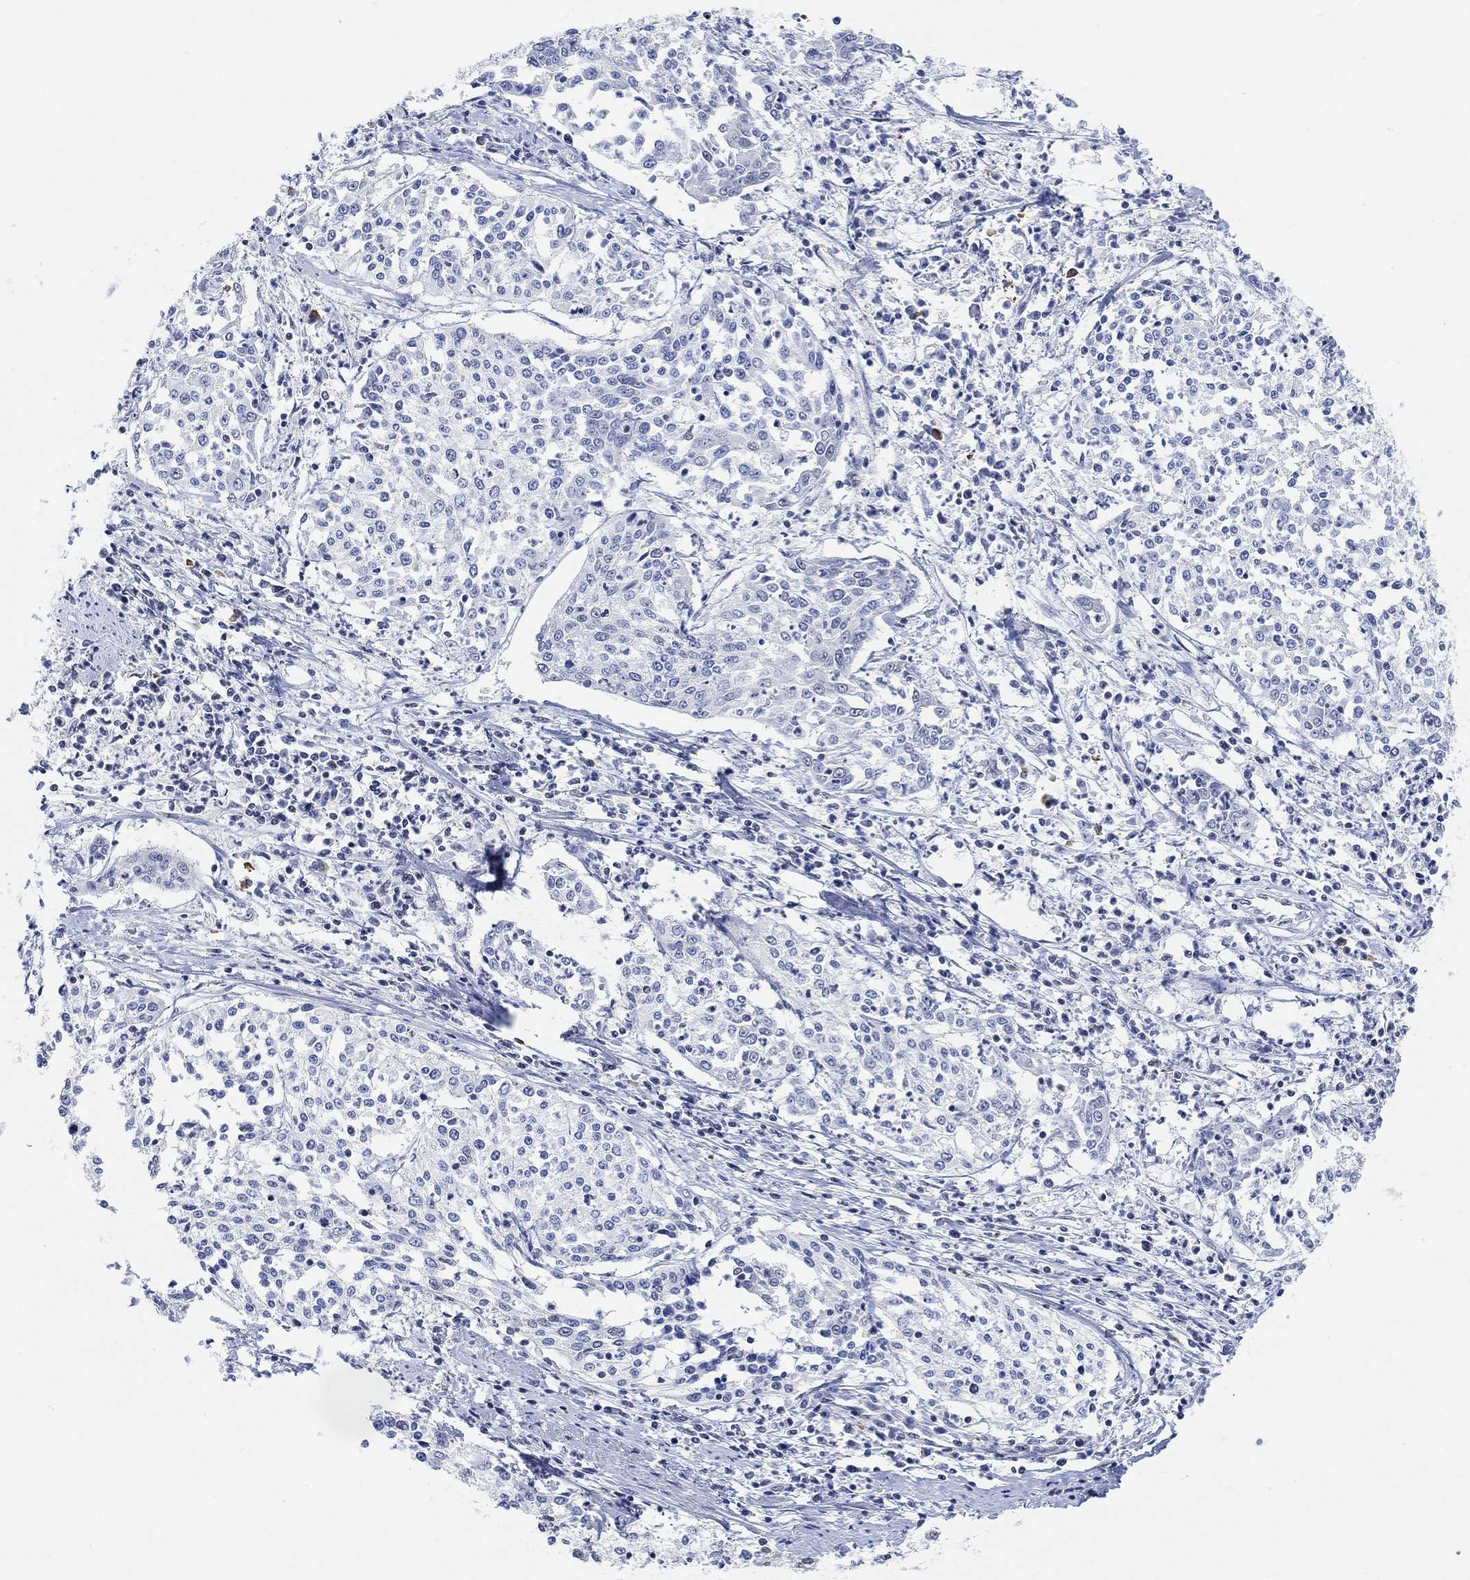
{"staining": {"intensity": "negative", "quantity": "none", "location": "none"}, "tissue": "cervical cancer", "cell_type": "Tumor cells", "image_type": "cancer", "snomed": [{"axis": "morphology", "description": "Squamous cell carcinoma, NOS"}, {"axis": "topography", "description": "Cervix"}], "caption": "High power microscopy image of an IHC photomicrograph of cervical cancer, revealing no significant expression in tumor cells.", "gene": "PURG", "patient": {"sex": "female", "age": 41}}